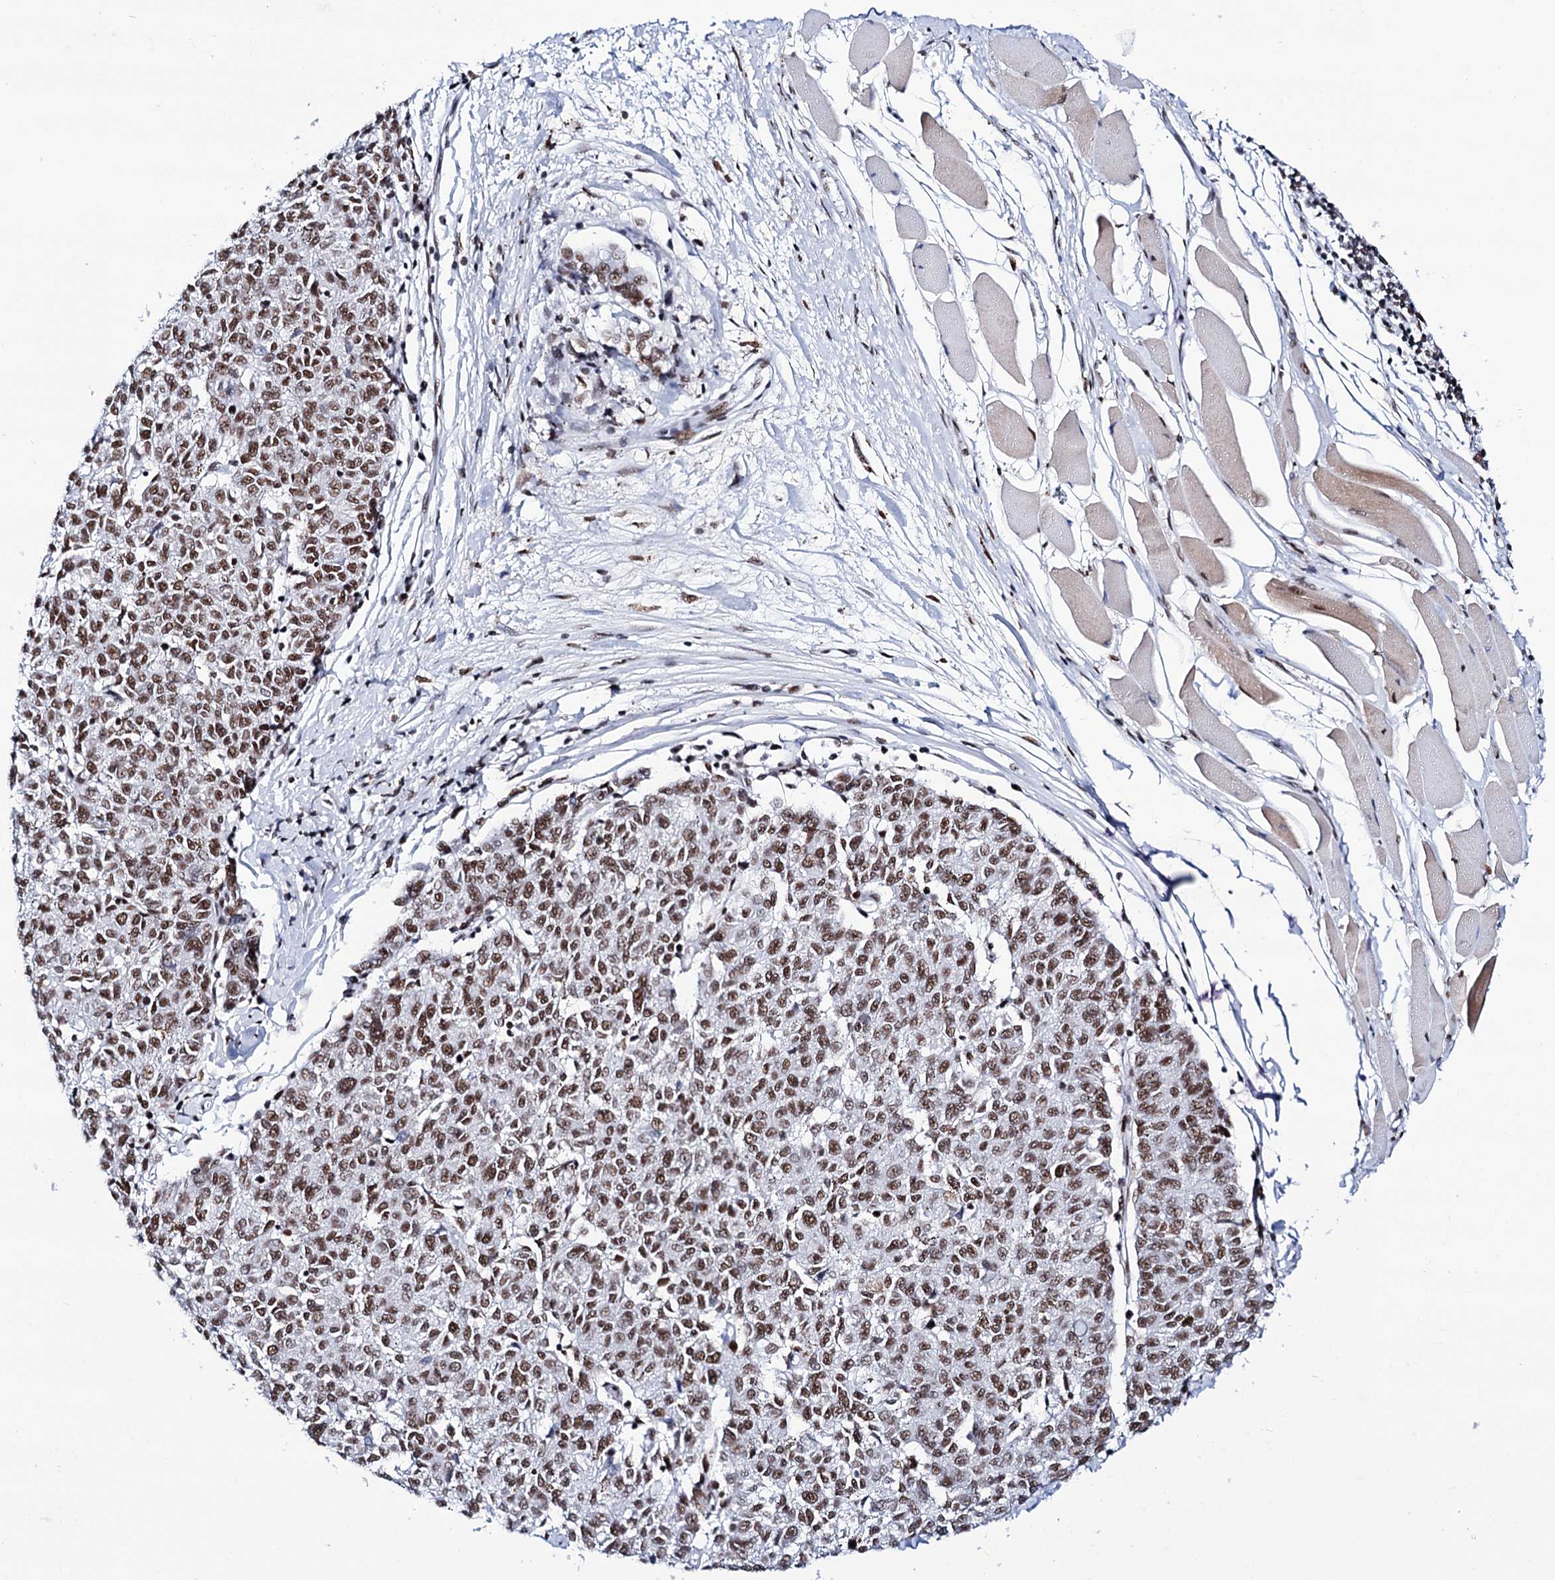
{"staining": {"intensity": "moderate", "quantity": ">75%", "location": "nuclear"}, "tissue": "melanoma", "cell_type": "Tumor cells", "image_type": "cancer", "snomed": [{"axis": "morphology", "description": "Malignant melanoma, NOS"}, {"axis": "topography", "description": "Skin"}], "caption": "Human malignant melanoma stained with a protein marker reveals moderate staining in tumor cells.", "gene": "MATR3", "patient": {"sex": "female", "age": 72}}